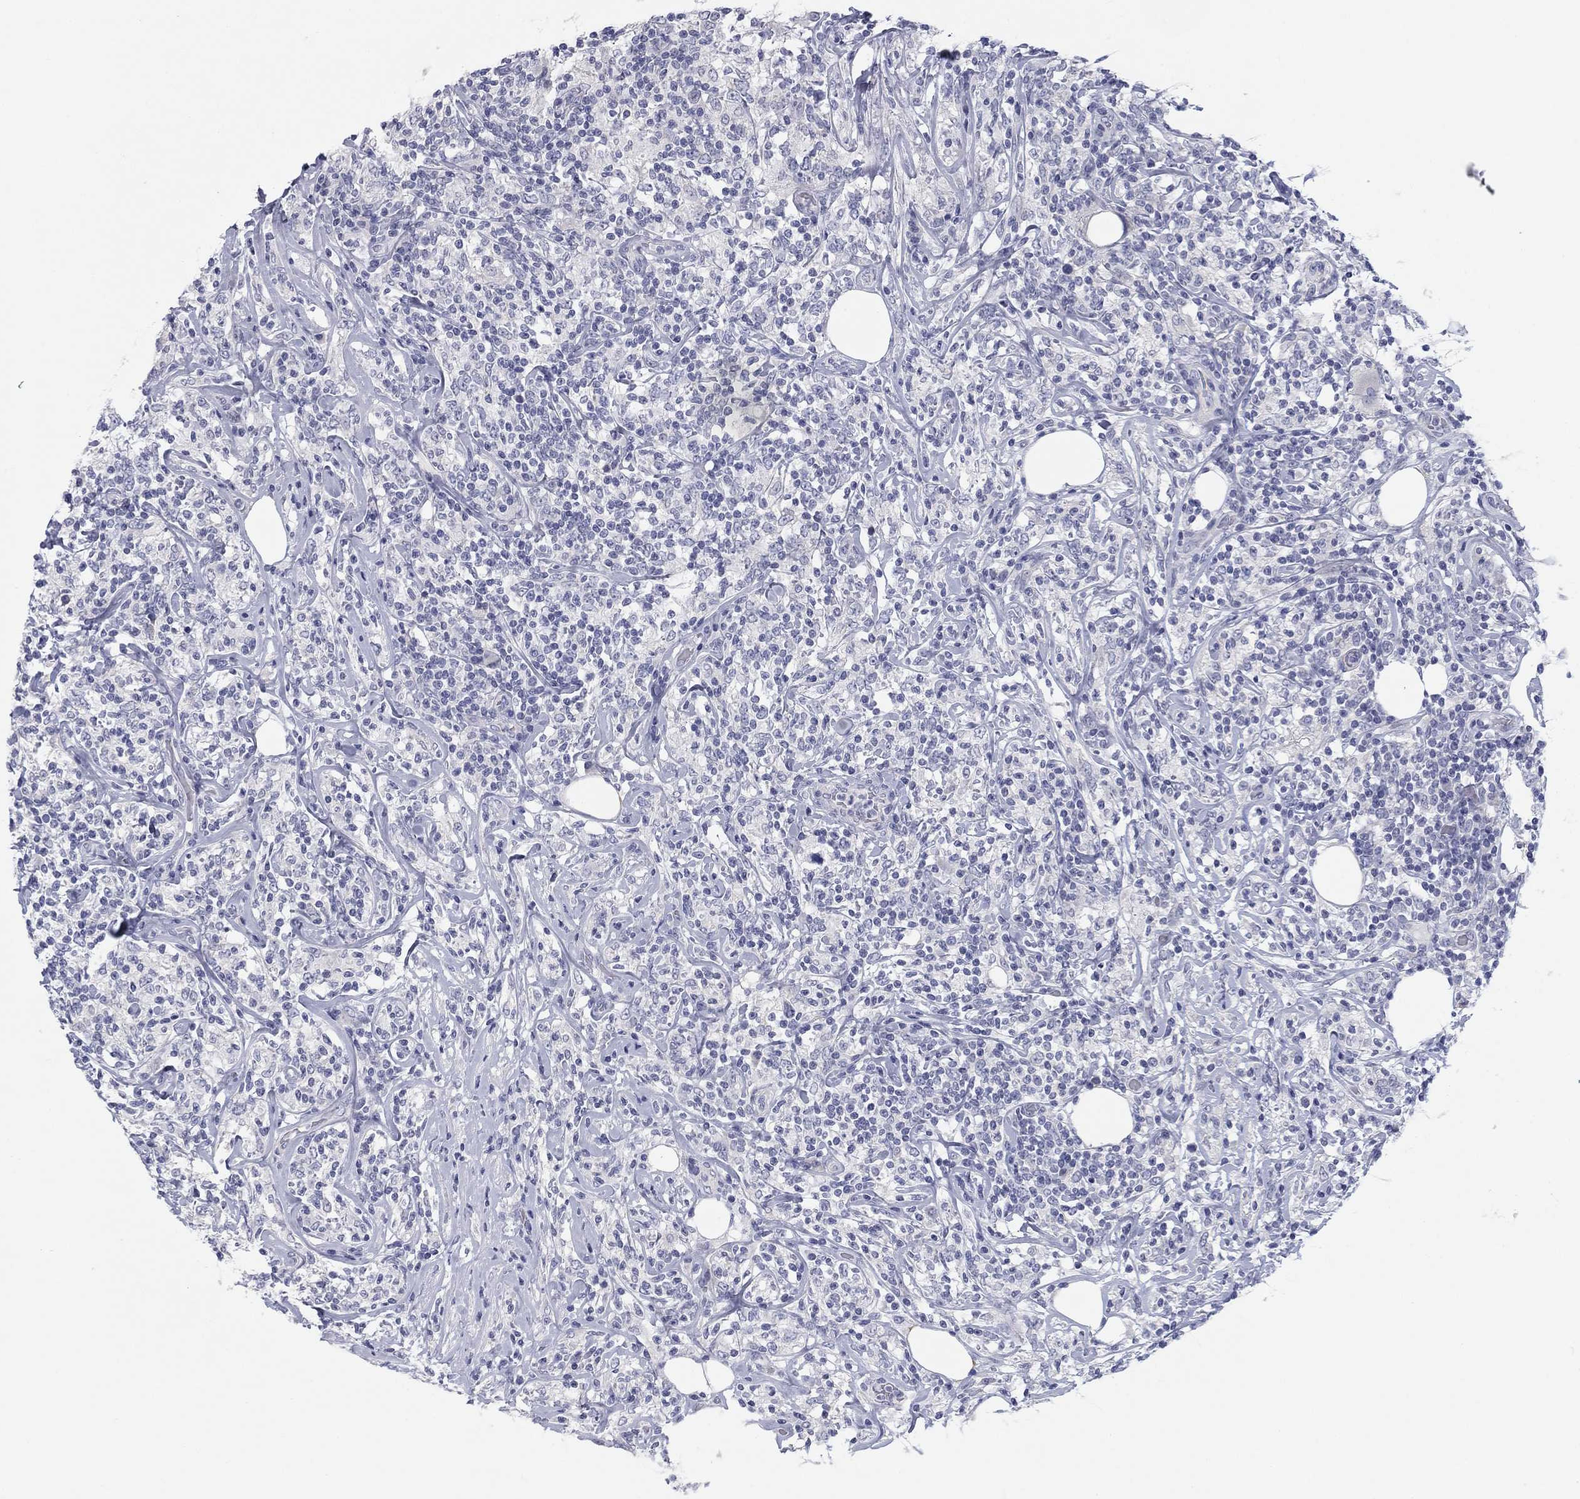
{"staining": {"intensity": "negative", "quantity": "none", "location": "none"}, "tissue": "lymphoma", "cell_type": "Tumor cells", "image_type": "cancer", "snomed": [{"axis": "morphology", "description": "Malignant lymphoma, non-Hodgkin's type, High grade"}, {"axis": "topography", "description": "Lymph node"}], "caption": "A high-resolution image shows immunohistochemistry staining of lymphoma, which exhibits no significant staining in tumor cells.", "gene": "CALB1", "patient": {"sex": "female", "age": 84}}